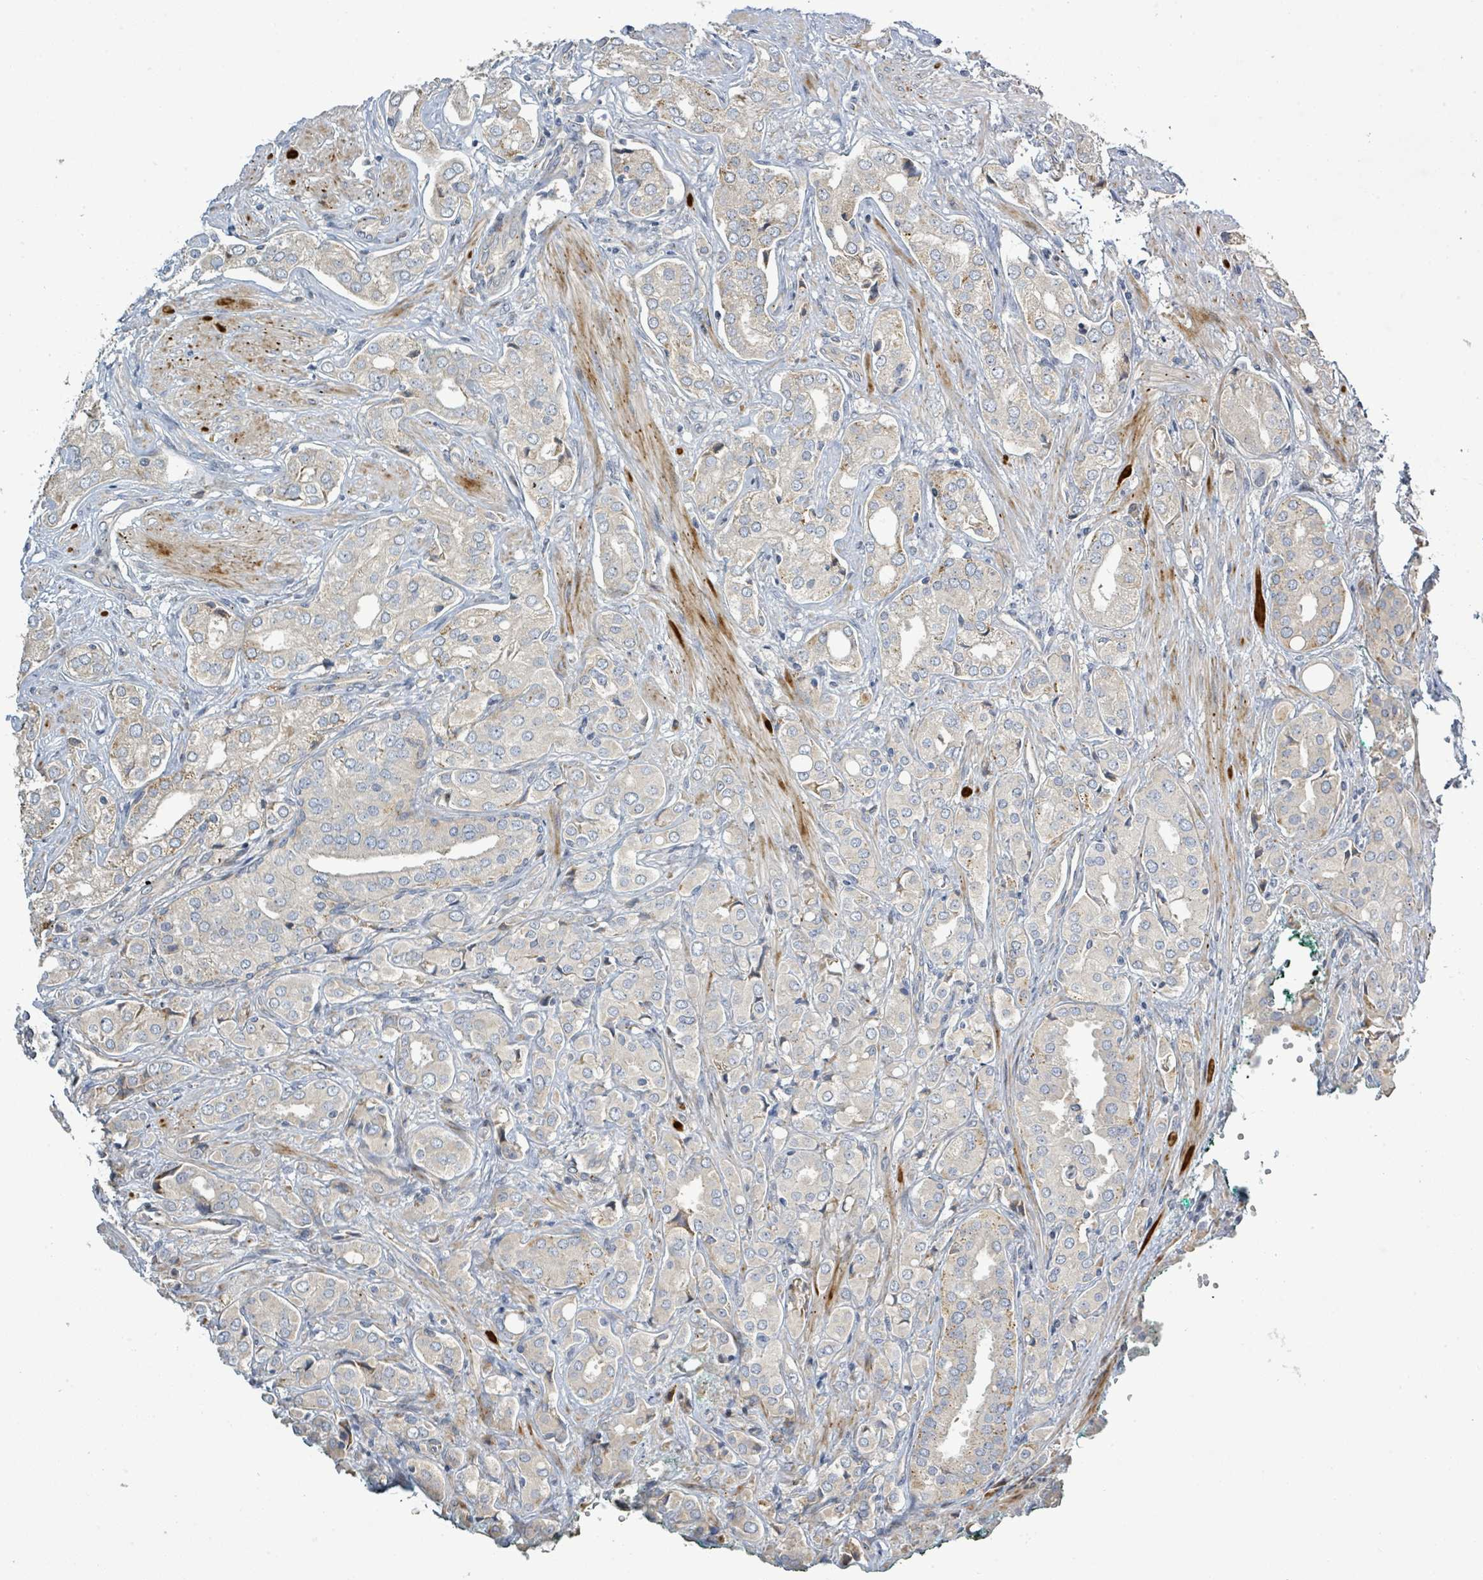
{"staining": {"intensity": "negative", "quantity": "none", "location": "none"}, "tissue": "prostate cancer", "cell_type": "Tumor cells", "image_type": "cancer", "snomed": [{"axis": "morphology", "description": "Adenocarcinoma, High grade"}, {"axis": "topography", "description": "Prostate"}], "caption": "Immunohistochemical staining of prostate cancer (high-grade adenocarcinoma) shows no significant staining in tumor cells. (Brightfield microscopy of DAB (3,3'-diaminobenzidine) IHC at high magnification).", "gene": "CFAP210", "patient": {"sex": "male", "age": 71}}